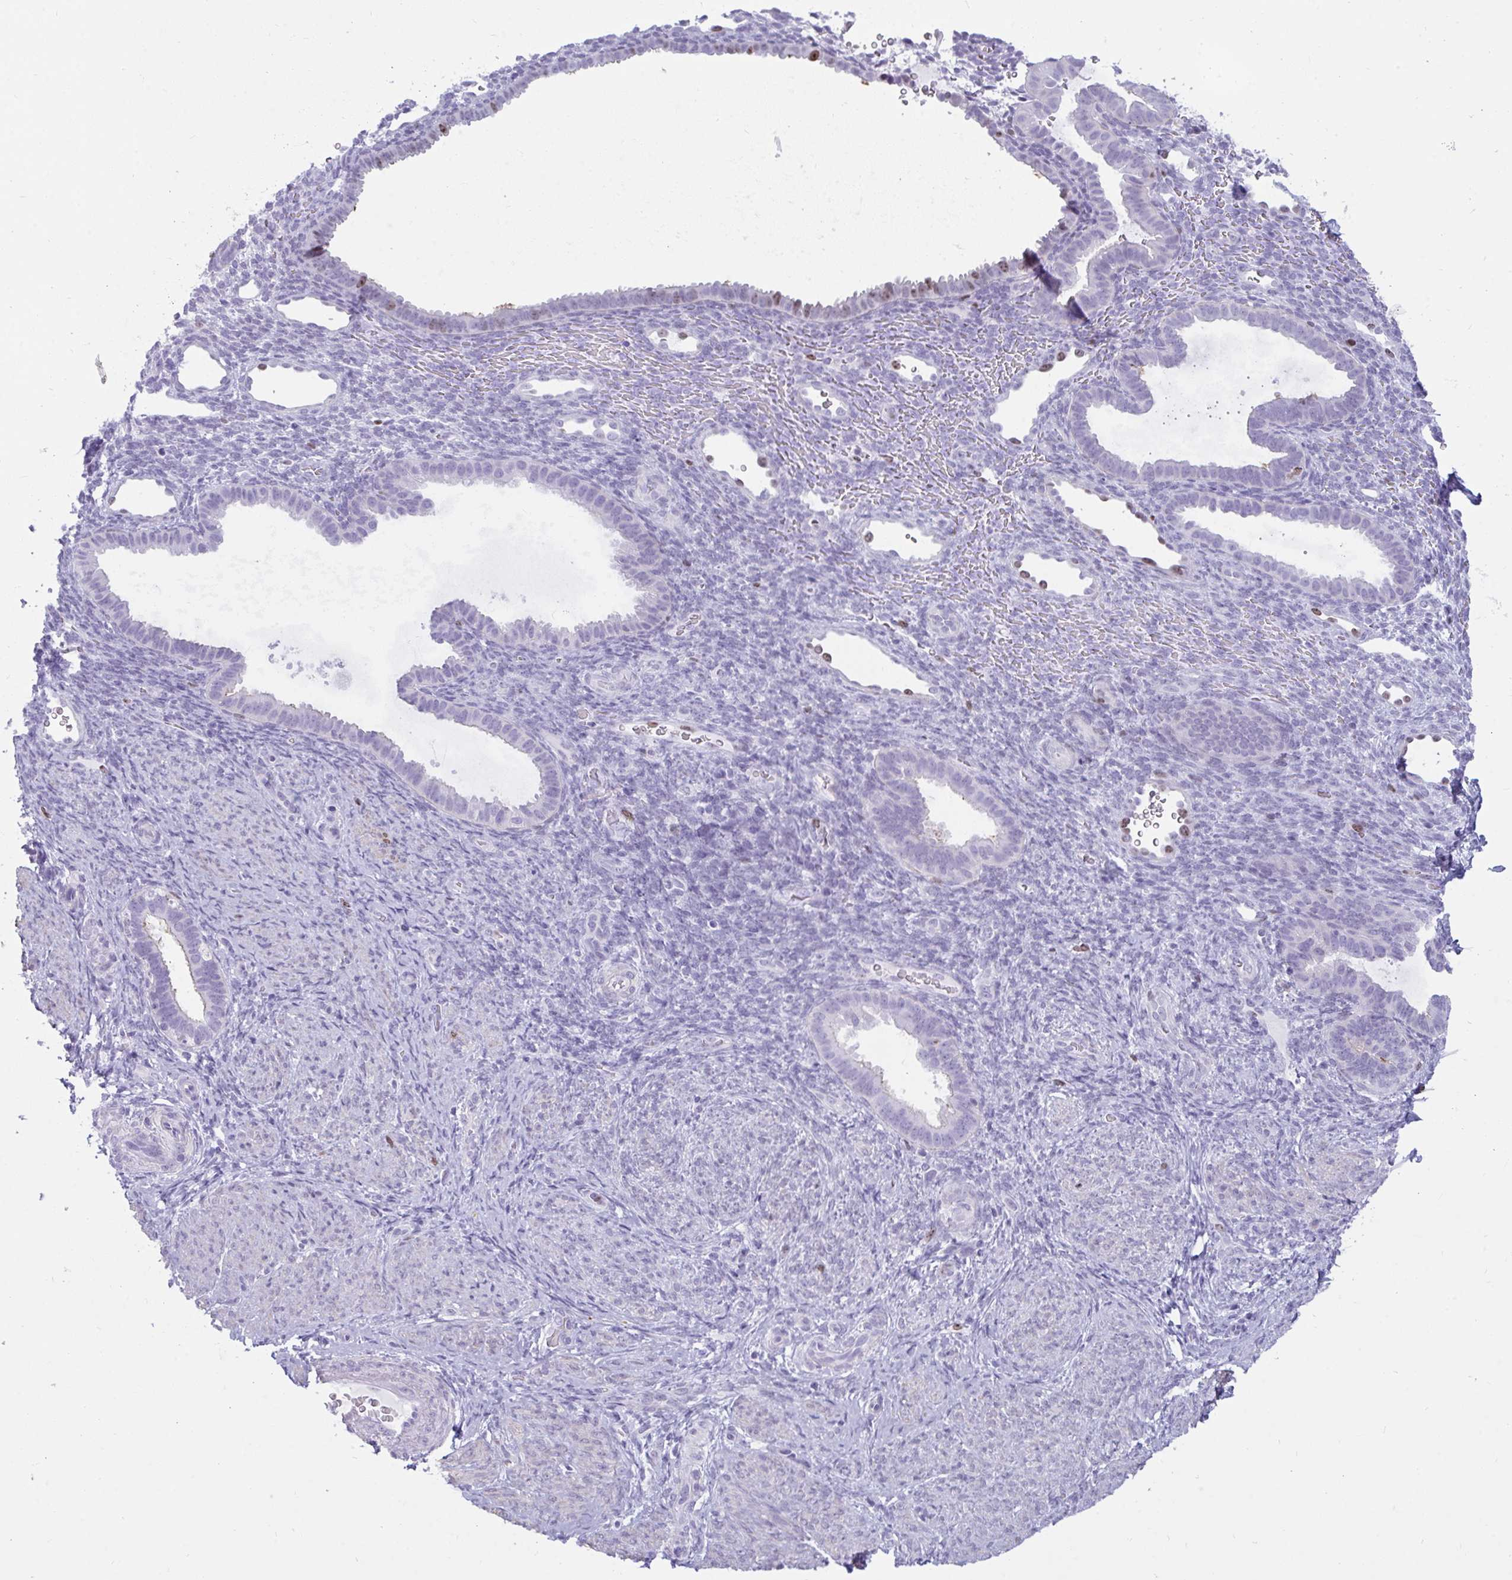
{"staining": {"intensity": "negative", "quantity": "none", "location": "none"}, "tissue": "endometrium", "cell_type": "Cells in endometrial stroma", "image_type": "normal", "snomed": [{"axis": "morphology", "description": "Normal tissue, NOS"}, {"axis": "topography", "description": "Endometrium"}], "caption": "Human endometrium stained for a protein using immunohistochemistry (IHC) demonstrates no staining in cells in endometrial stroma.", "gene": "SUZ12", "patient": {"sex": "female", "age": 34}}